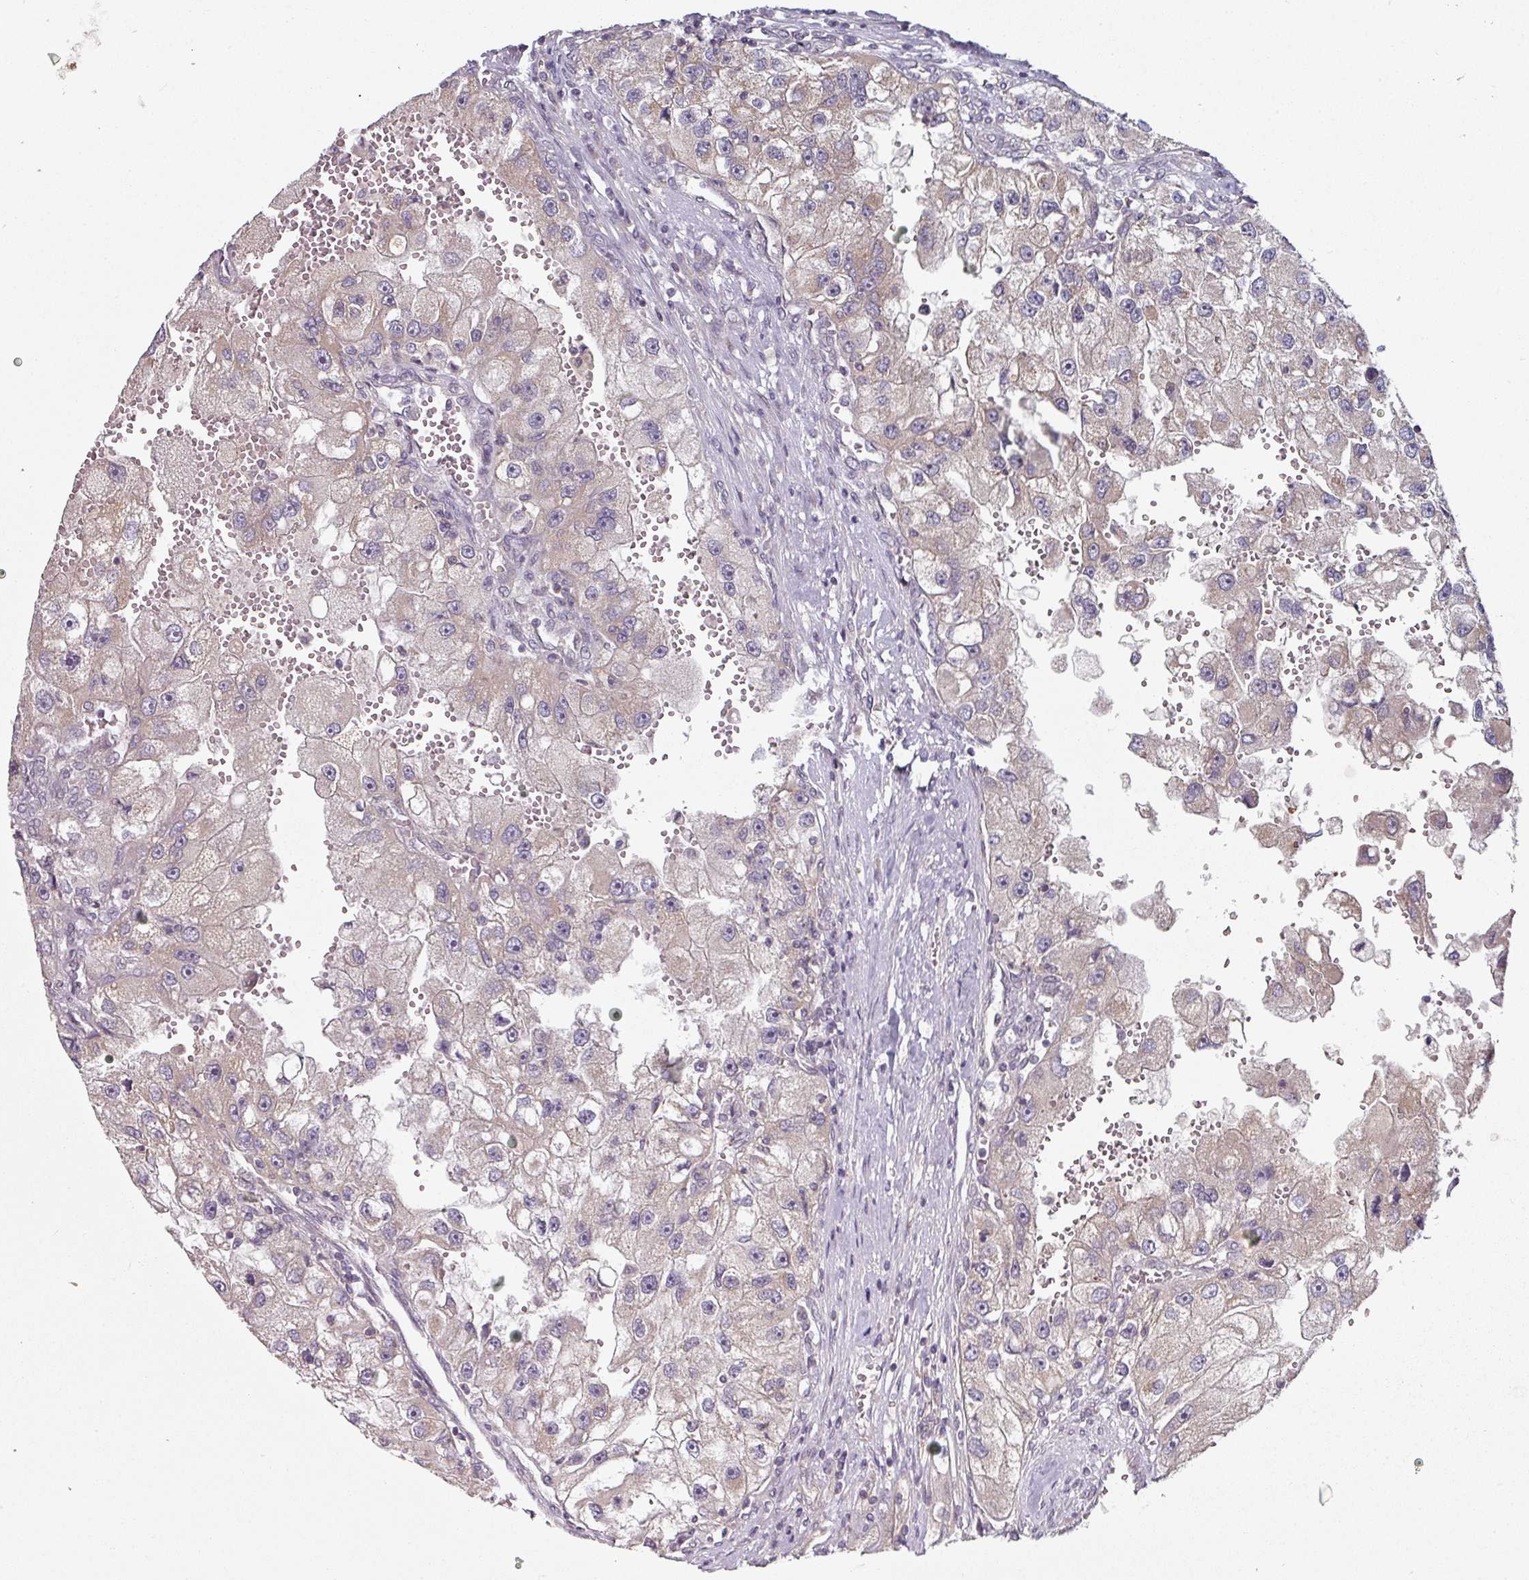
{"staining": {"intensity": "weak", "quantity": "<25%", "location": "cytoplasmic/membranous"}, "tissue": "renal cancer", "cell_type": "Tumor cells", "image_type": "cancer", "snomed": [{"axis": "morphology", "description": "Adenocarcinoma, NOS"}, {"axis": "topography", "description": "Kidney"}], "caption": "An immunohistochemistry histopathology image of renal cancer is shown. There is no staining in tumor cells of renal cancer.", "gene": "MAP2K2", "patient": {"sex": "male", "age": 63}}